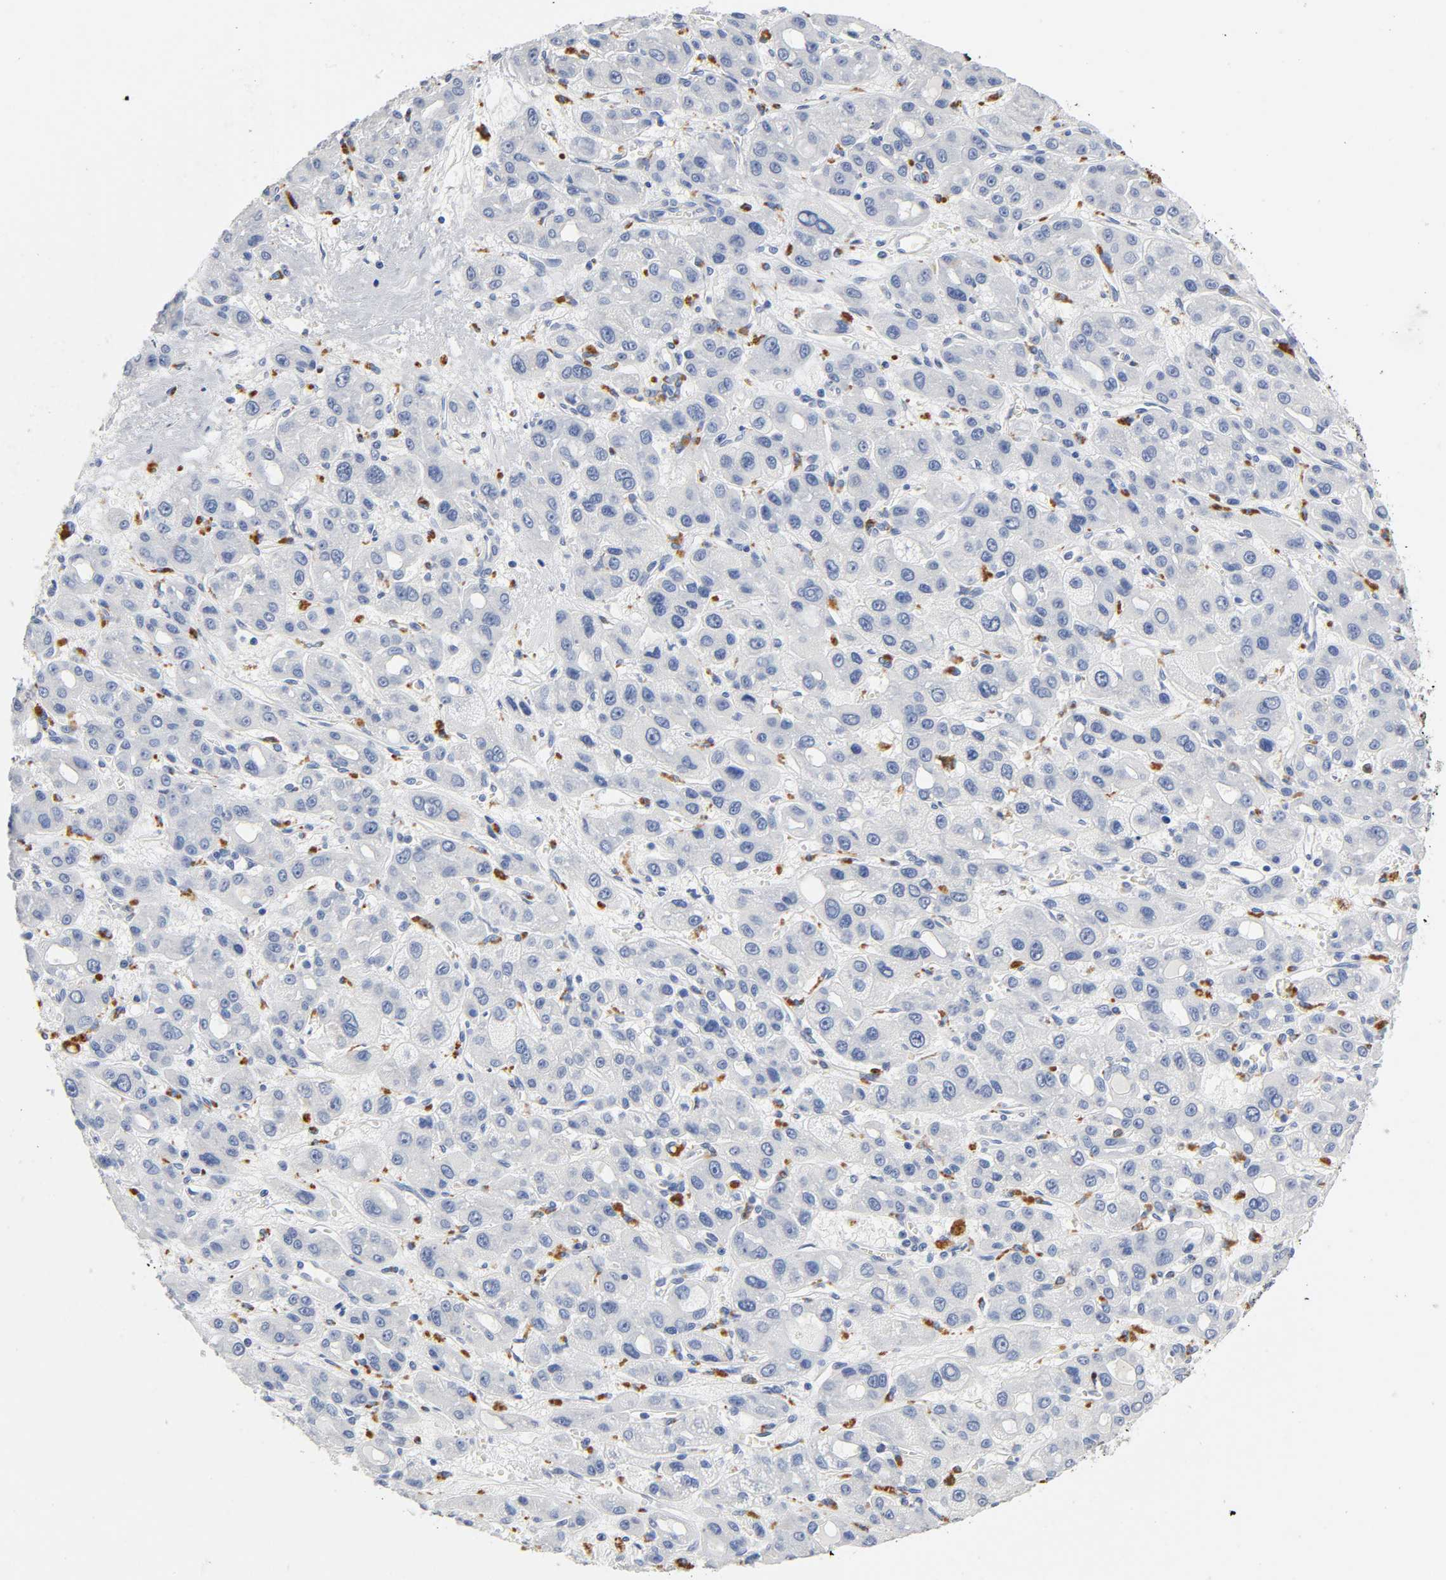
{"staining": {"intensity": "negative", "quantity": "none", "location": "none"}, "tissue": "liver cancer", "cell_type": "Tumor cells", "image_type": "cancer", "snomed": [{"axis": "morphology", "description": "Carcinoma, Hepatocellular, NOS"}, {"axis": "topography", "description": "Liver"}], "caption": "High magnification brightfield microscopy of hepatocellular carcinoma (liver) stained with DAB (brown) and counterstained with hematoxylin (blue): tumor cells show no significant positivity.", "gene": "PLP1", "patient": {"sex": "male", "age": 55}}